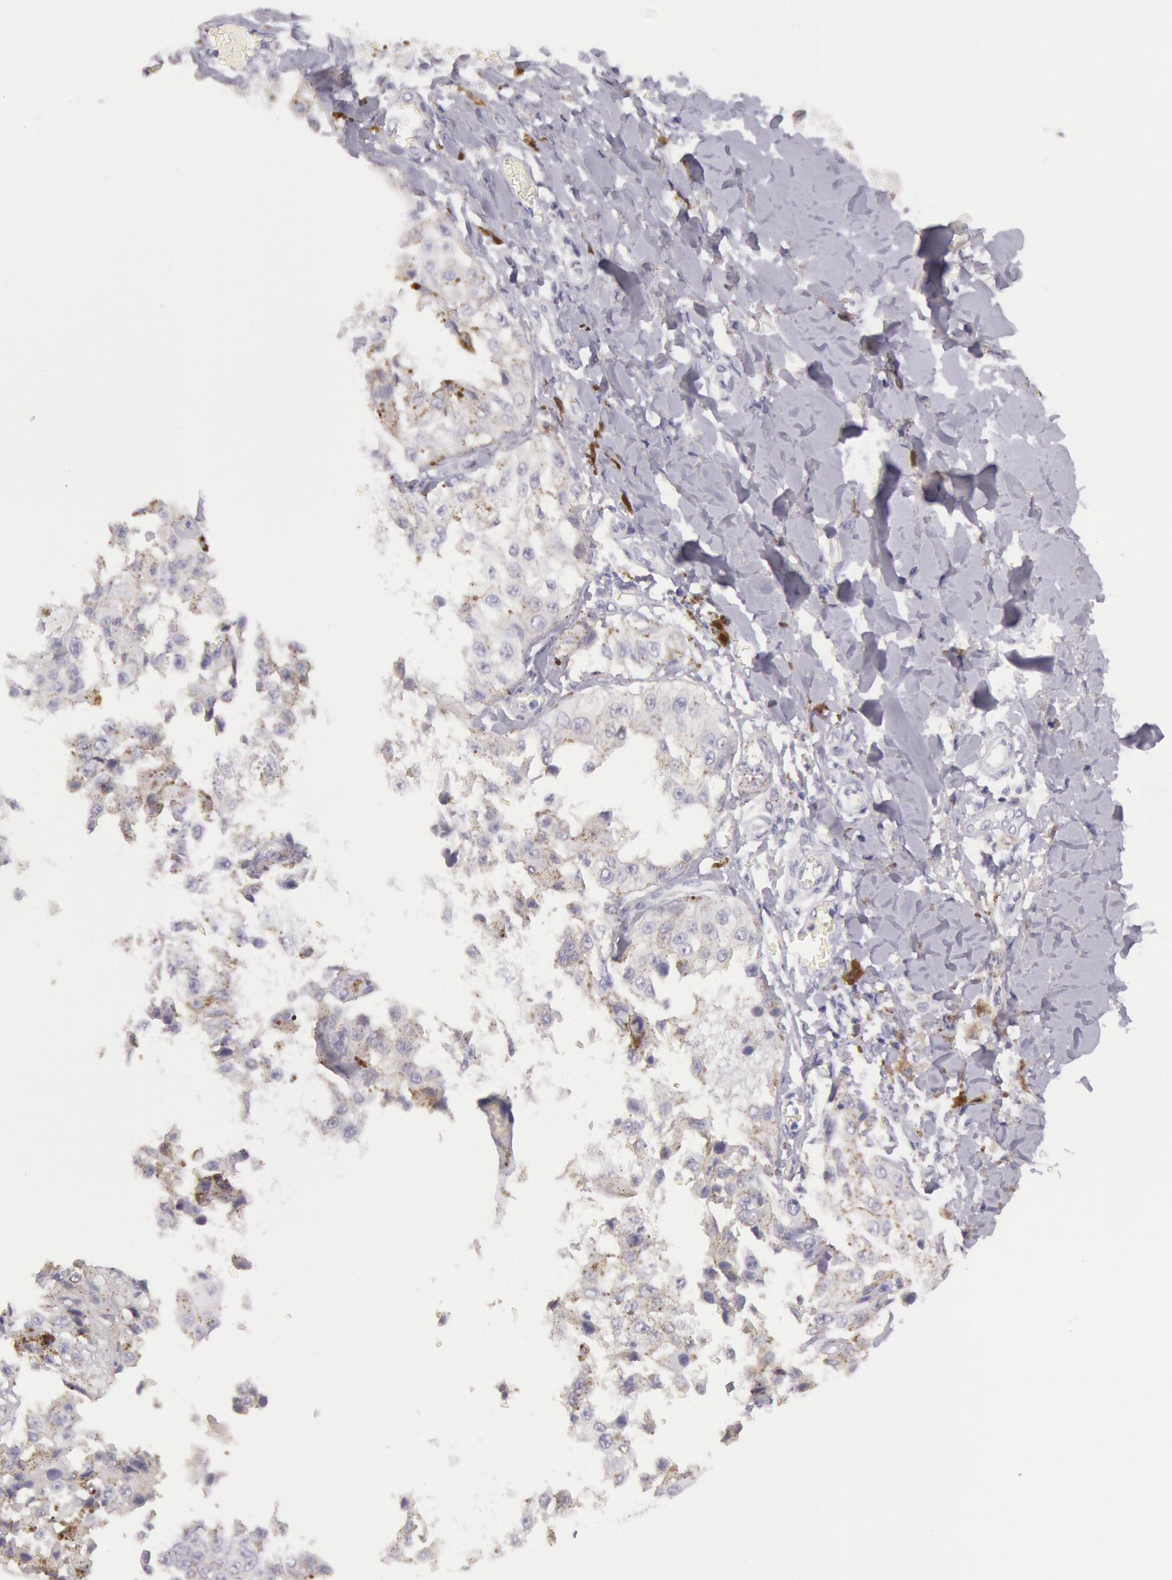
{"staining": {"intensity": "negative", "quantity": "none", "location": "none"}, "tissue": "melanoma", "cell_type": "Tumor cells", "image_type": "cancer", "snomed": [{"axis": "morphology", "description": "Malignant melanoma, NOS"}, {"axis": "topography", "description": "Skin"}], "caption": "High magnification brightfield microscopy of malignant melanoma stained with DAB (brown) and counterstained with hematoxylin (blue): tumor cells show no significant expression.", "gene": "CKB", "patient": {"sex": "female", "age": 82}}